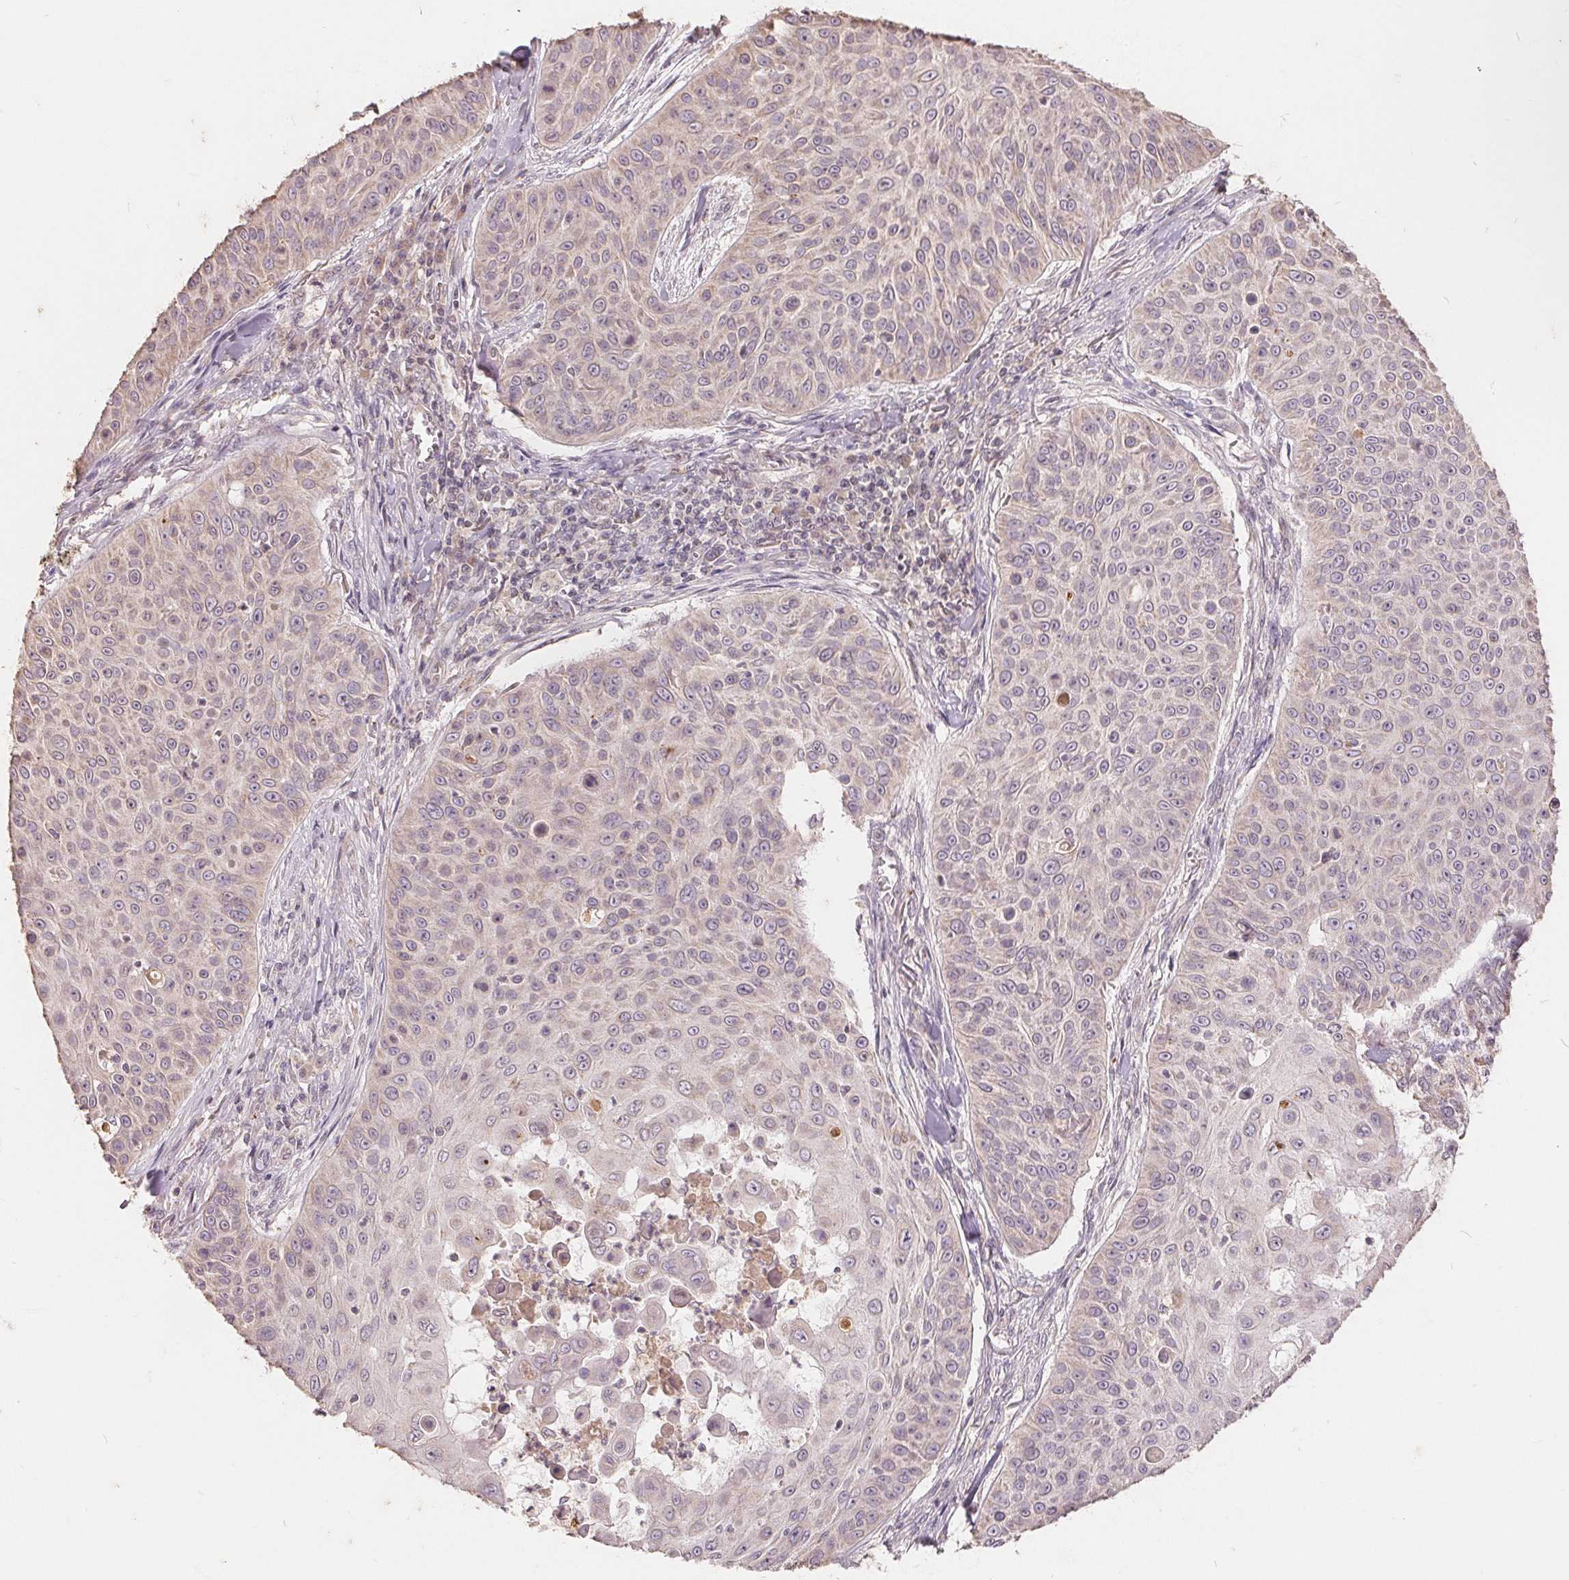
{"staining": {"intensity": "negative", "quantity": "none", "location": "none"}, "tissue": "skin cancer", "cell_type": "Tumor cells", "image_type": "cancer", "snomed": [{"axis": "morphology", "description": "Squamous cell carcinoma, NOS"}, {"axis": "topography", "description": "Skin"}], "caption": "Skin cancer stained for a protein using IHC reveals no staining tumor cells.", "gene": "CDIPT", "patient": {"sex": "male", "age": 82}}